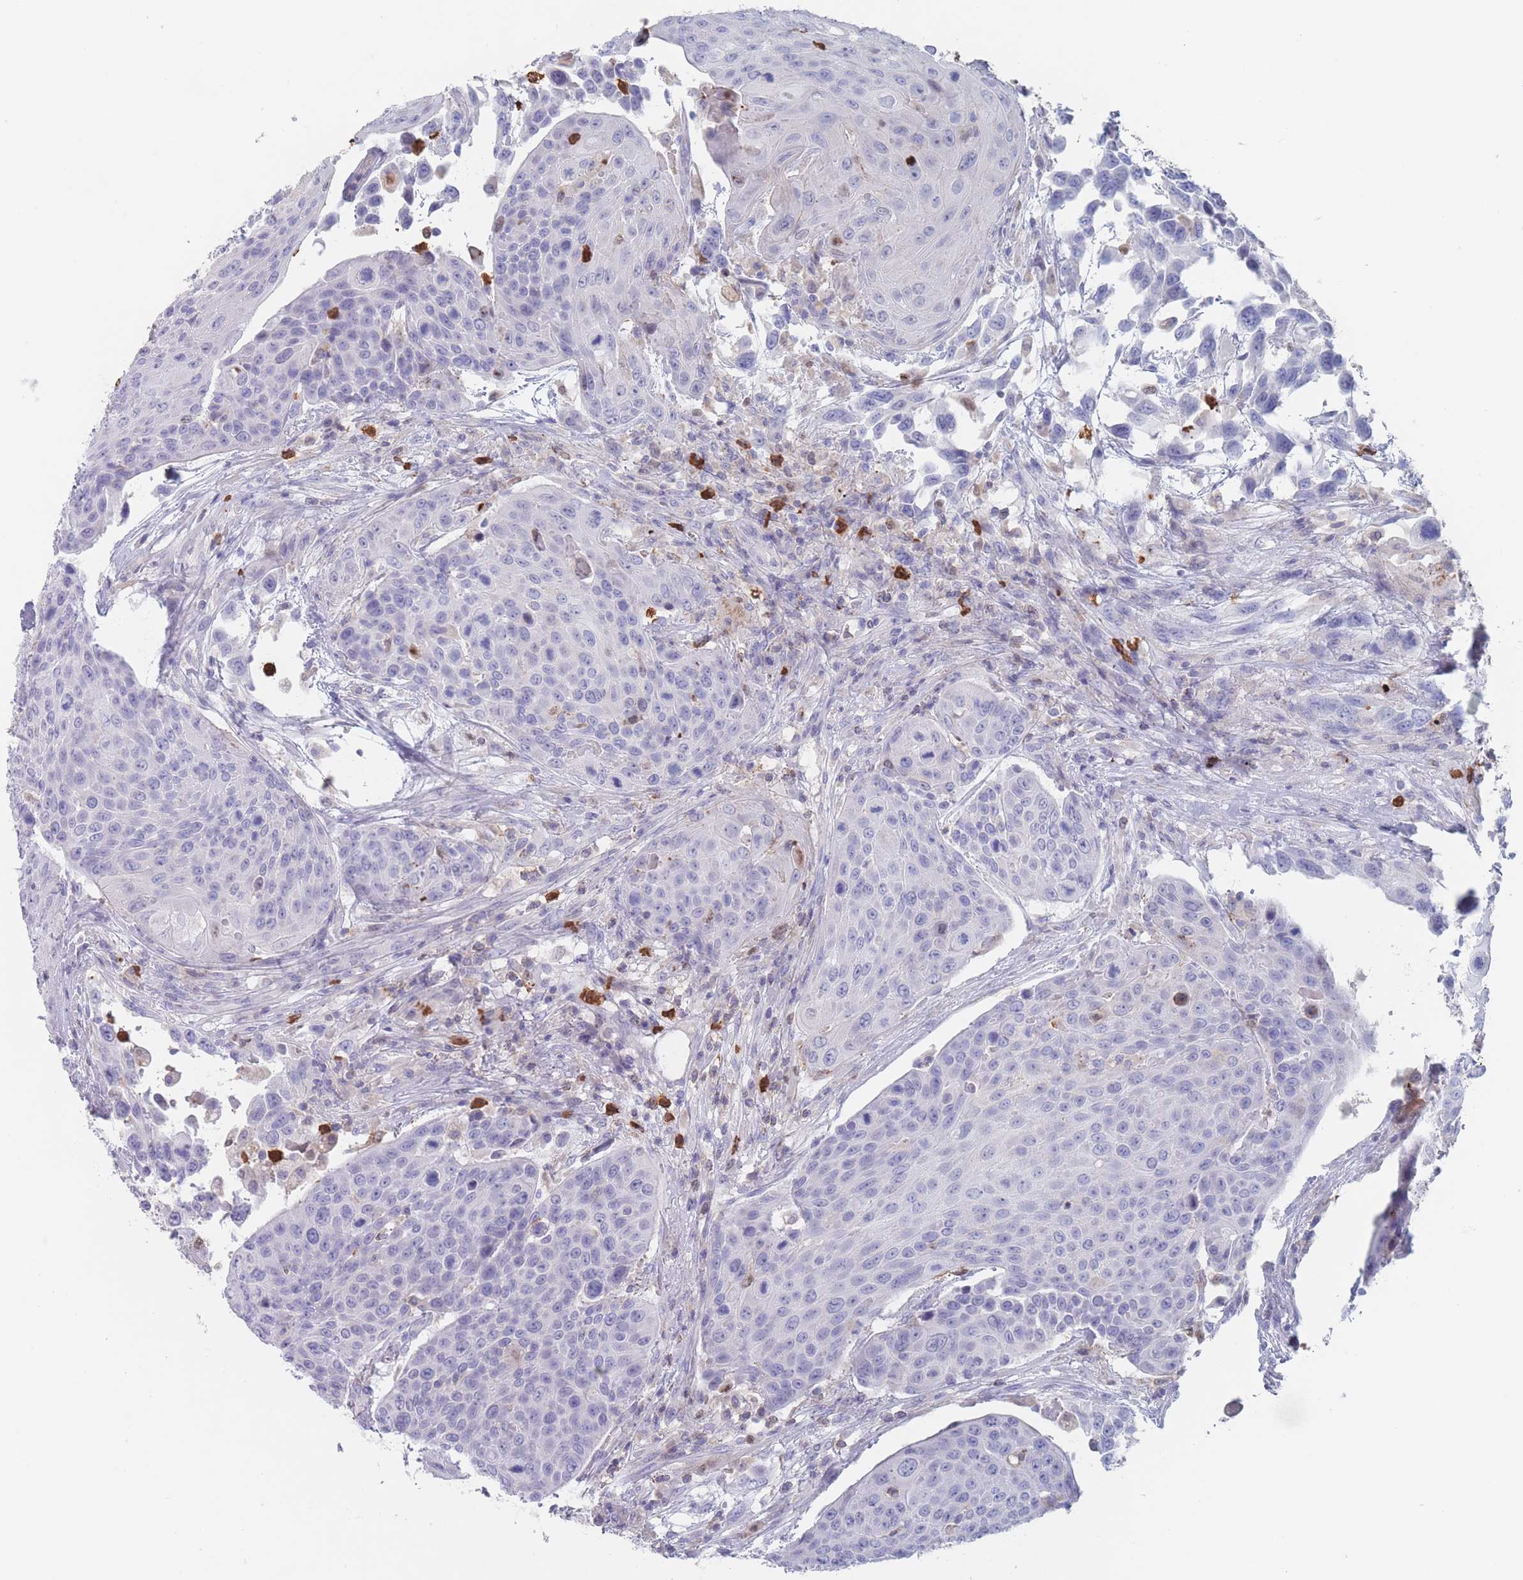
{"staining": {"intensity": "negative", "quantity": "none", "location": "none"}, "tissue": "urothelial cancer", "cell_type": "Tumor cells", "image_type": "cancer", "snomed": [{"axis": "morphology", "description": "Urothelial carcinoma, High grade"}, {"axis": "topography", "description": "Urinary bladder"}], "caption": "DAB immunohistochemical staining of high-grade urothelial carcinoma exhibits no significant staining in tumor cells.", "gene": "ATP1A3", "patient": {"sex": "female", "age": 70}}